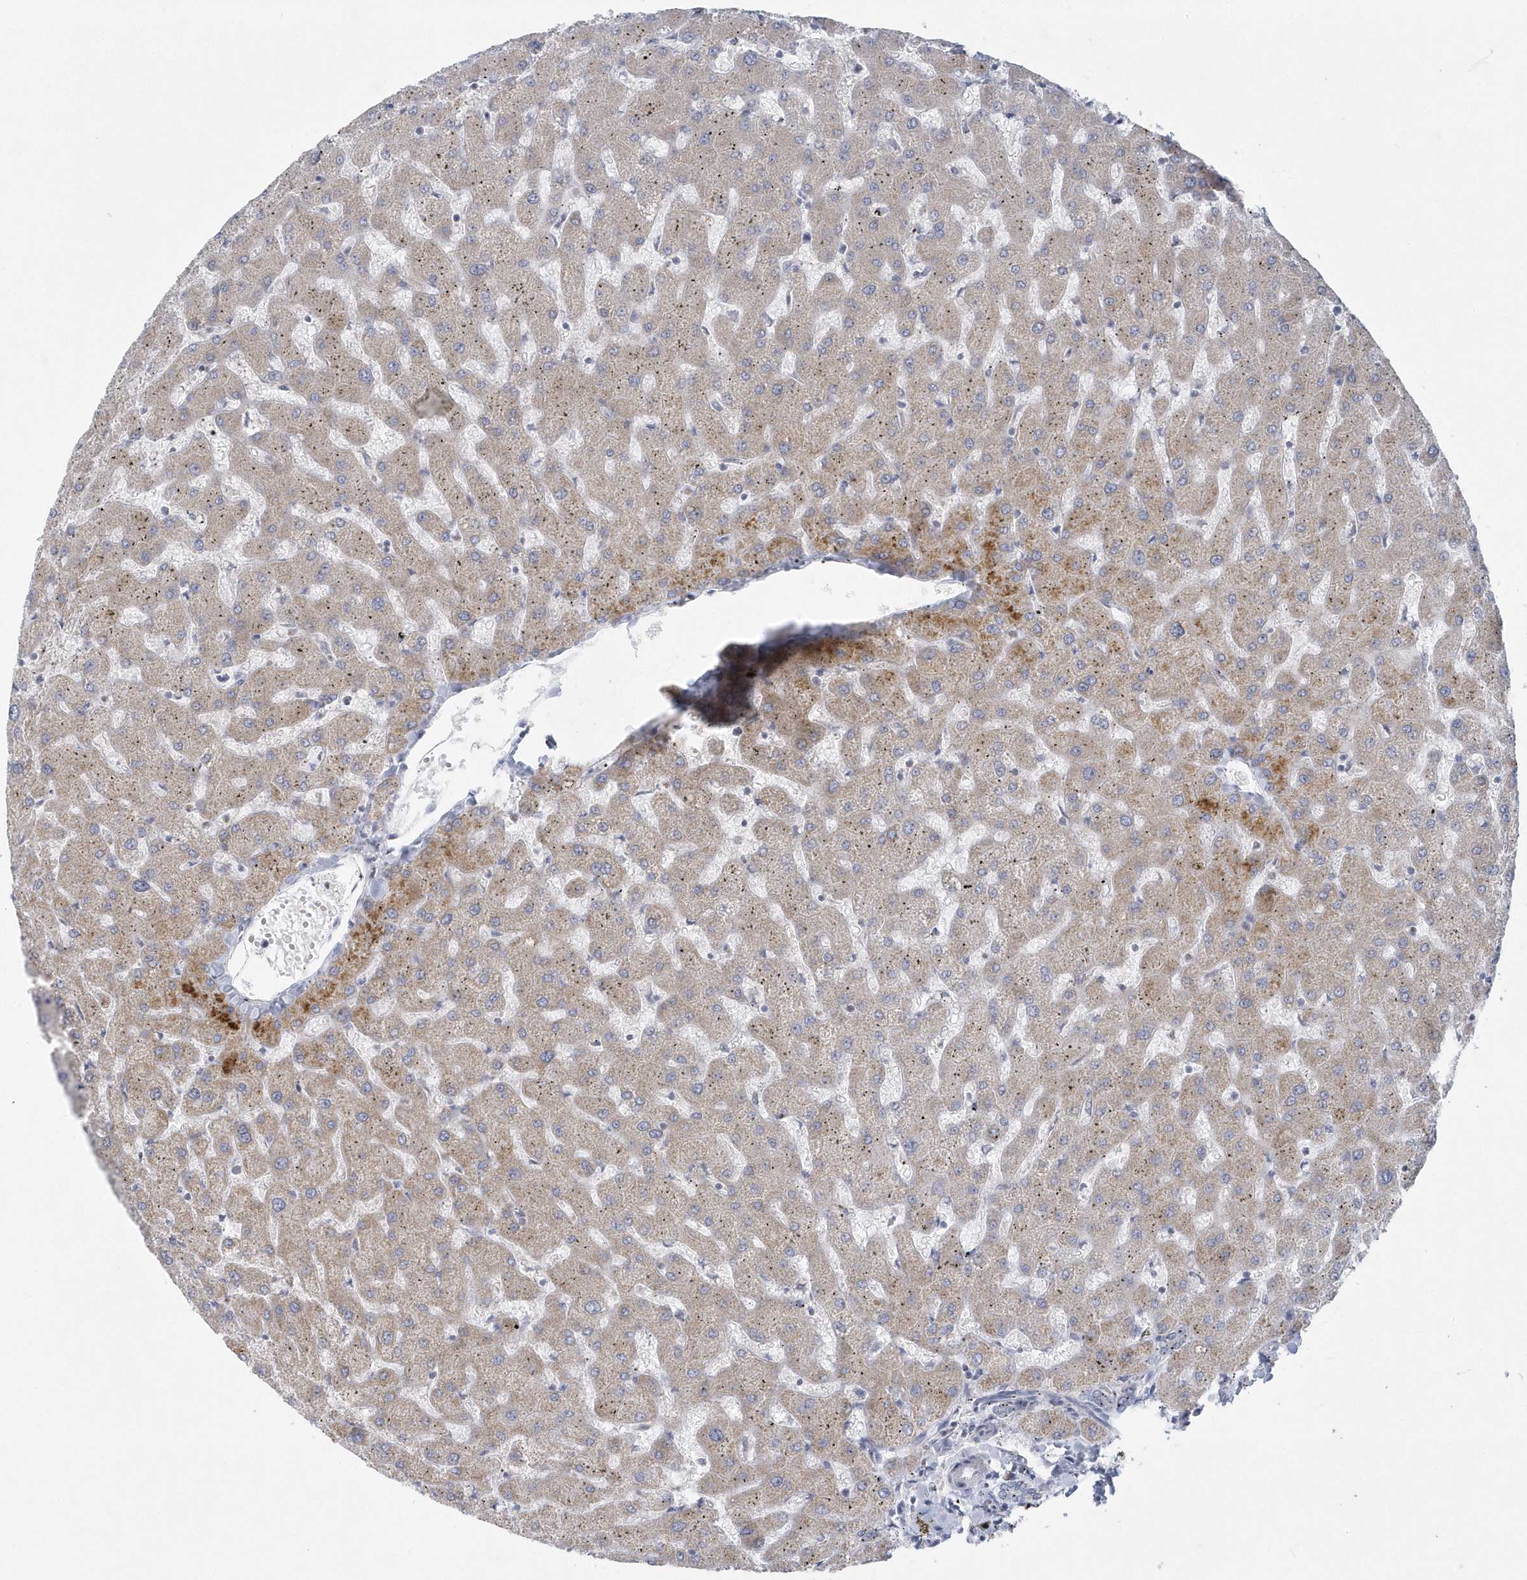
{"staining": {"intensity": "negative", "quantity": "none", "location": "none"}, "tissue": "liver", "cell_type": "Cholangiocytes", "image_type": "normal", "snomed": [{"axis": "morphology", "description": "Normal tissue, NOS"}, {"axis": "topography", "description": "Liver"}], "caption": "Immunohistochemistry (IHC) of unremarkable human liver shows no staining in cholangiocytes.", "gene": "NIPAL1", "patient": {"sex": "female", "age": 63}}